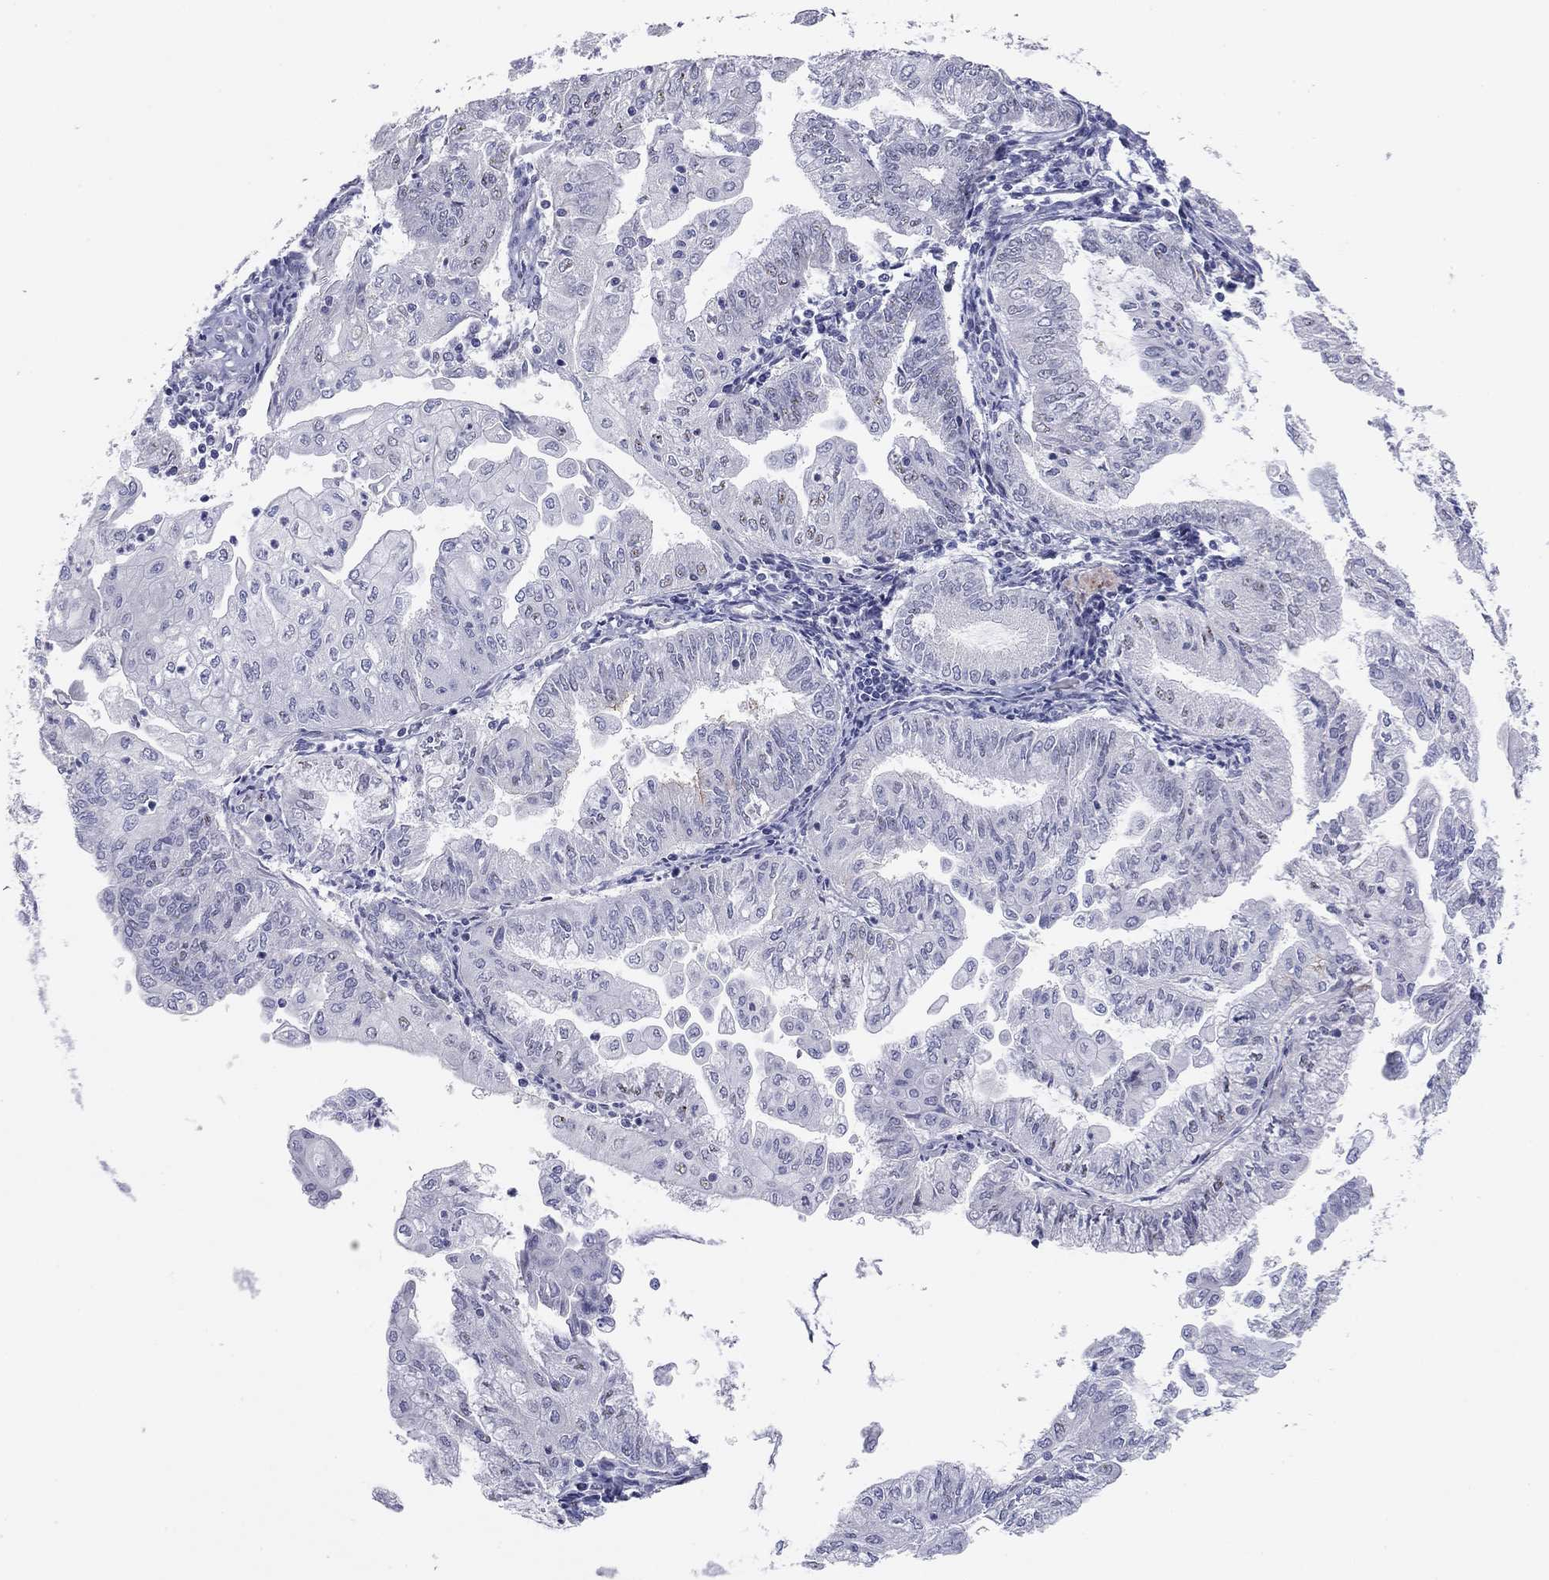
{"staining": {"intensity": "negative", "quantity": "none", "location": "none"}, "tissue": "endometrial cancer", "cell_type": "Tumor cells", "image_type": "cancer", "snomed": [{"axis": "morphology", "description": "Adenocarcinoma, NOS"}, {"axis": "topography", "description": "Endometrium"}], "caption": "This is a micrograph of IHC staining of endometrial cancer (adenocarcinoma), which shows no expression in tumor cells.", "gene": "SEPTIN3", "patient": {"sex": "female", "age": 56}}